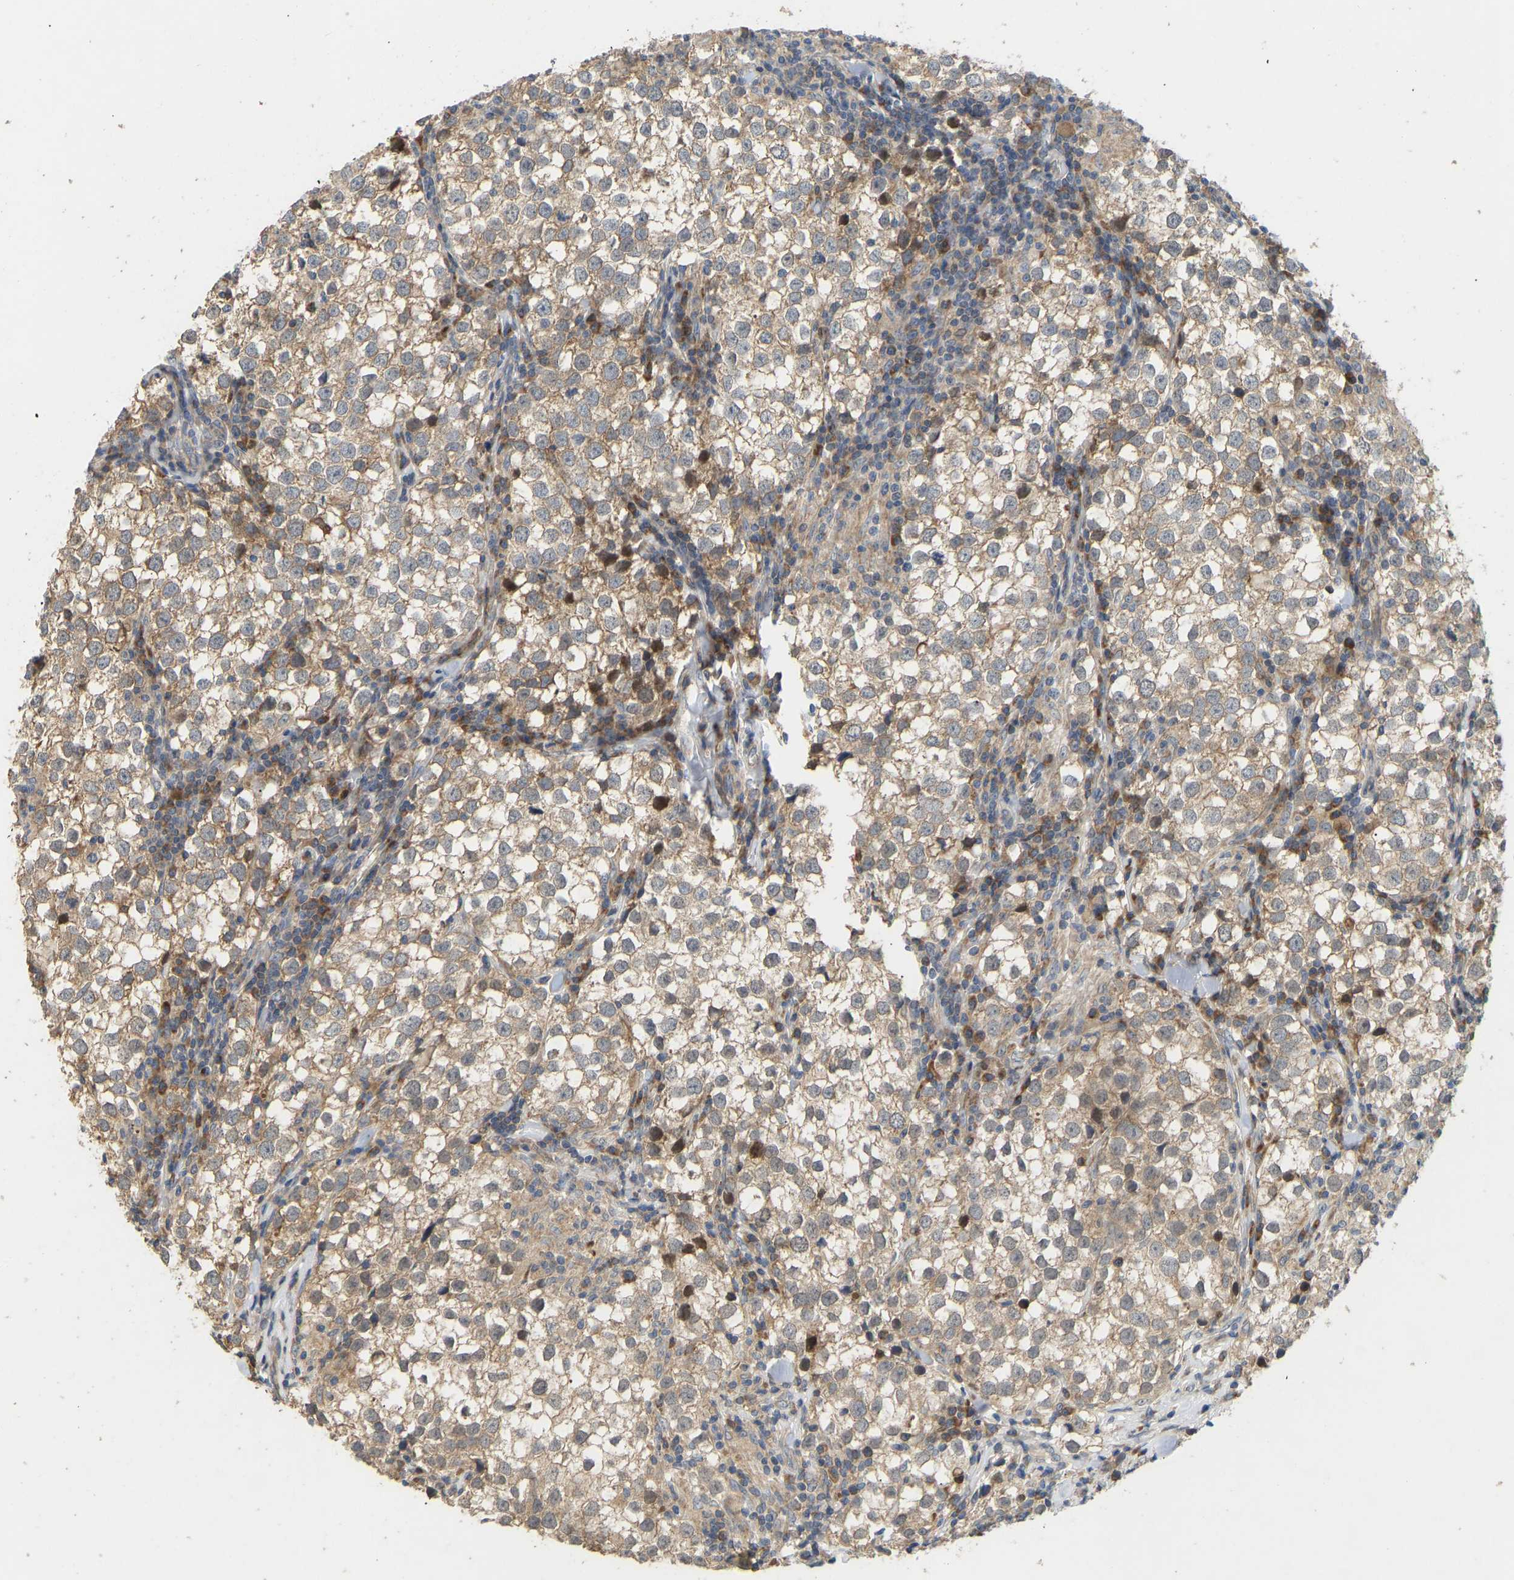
{"staining": {"intensity": "weak", "quantity": ">75%", "location": "cytoplasmic/membranous"}, "tissue": "testis cancer", "cell_type": "Tumor cells", "image_type": "cancer", "snomed": [{"axis": "morphology", "description": "Carcinoma, Embryonal, NOS"}, {"axis": "topography", "description": "Testis"}], "caption": "The immunohistochemical stain shows weak cytoplasmic/membranous expression in tumor cells of testis cancer tissue.", "gene": "HACD2", "patient": {"sex": "male", "age": 31}}